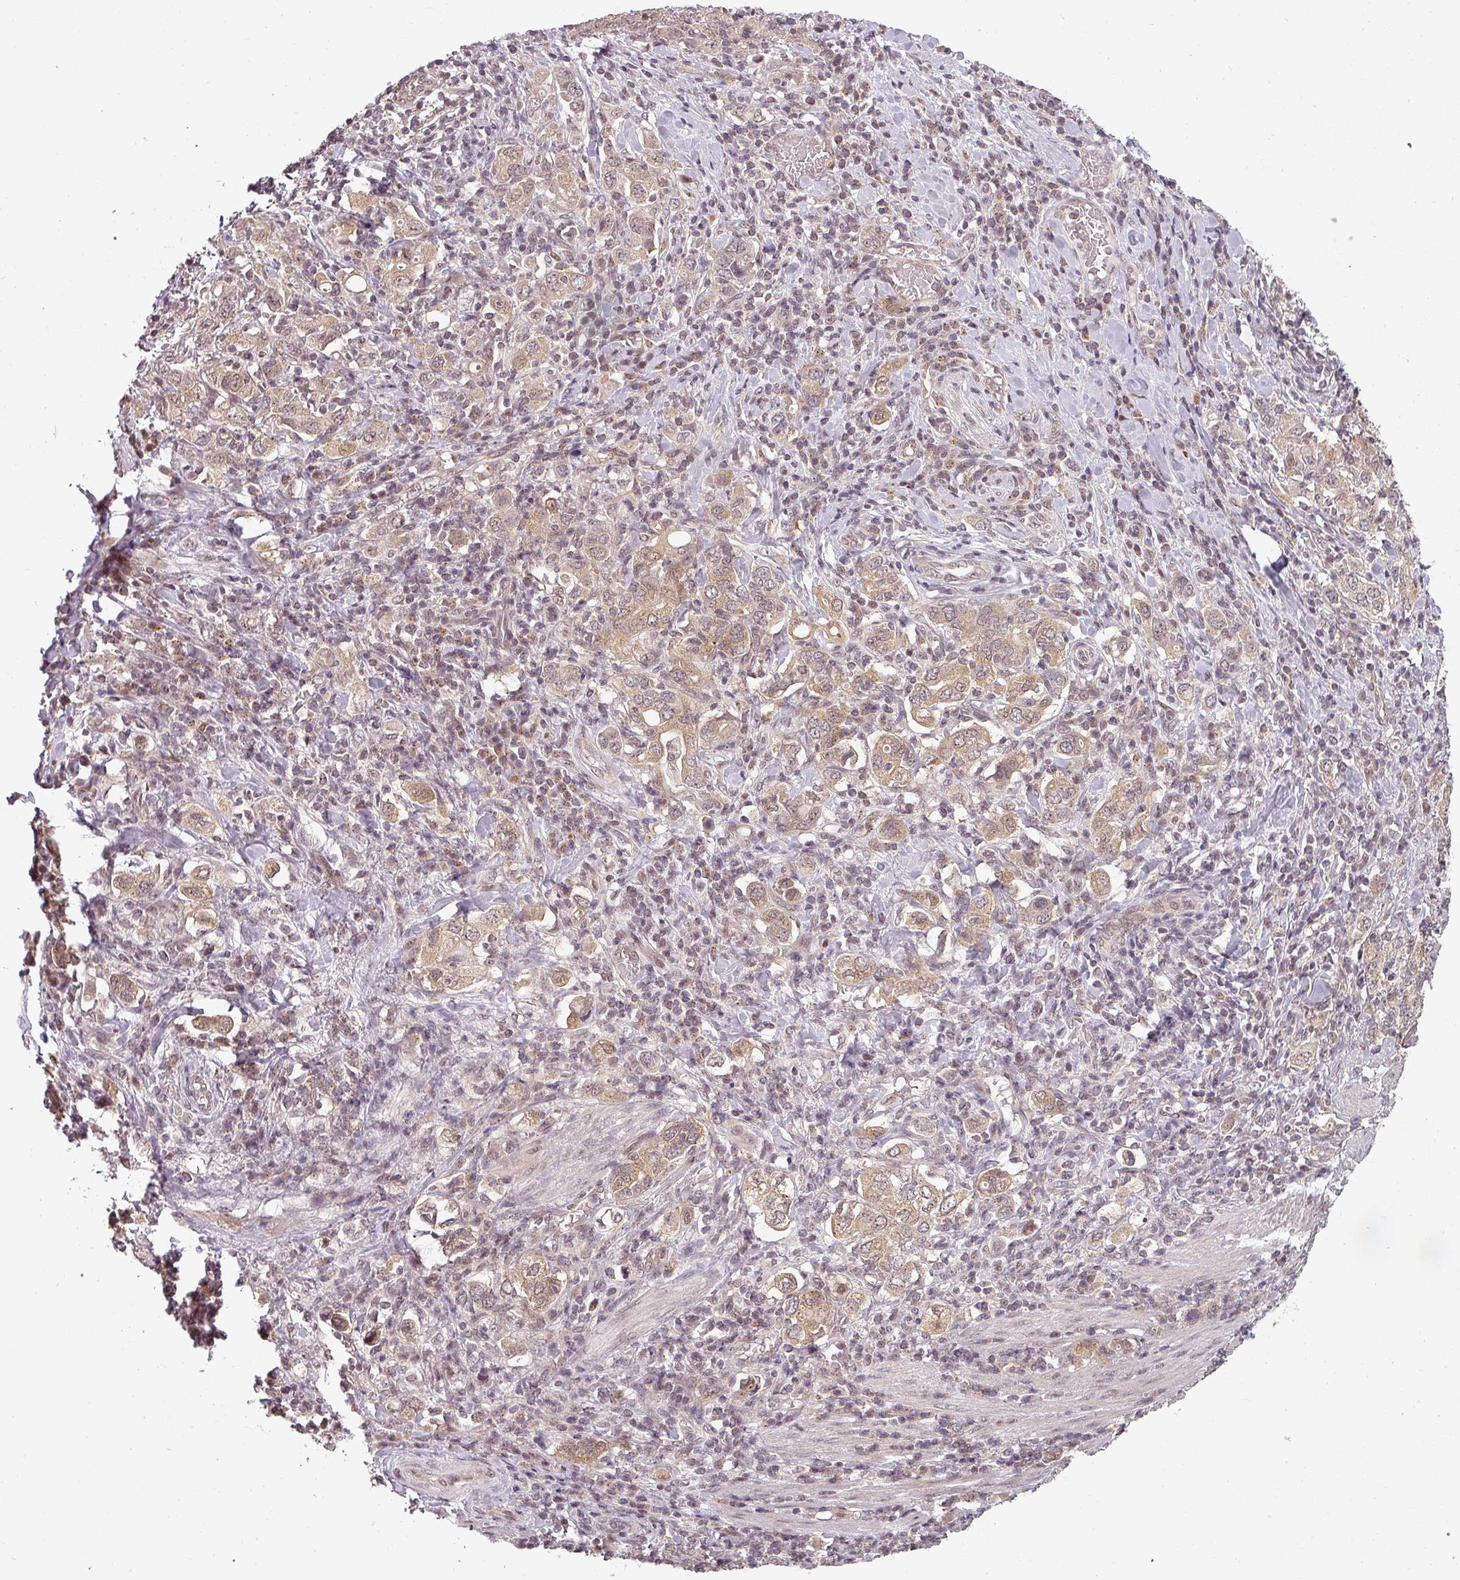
{"staining": {"intensity": "moderate", "quantity": ">75%", "location": "cytoplasmic/membranous"}, "tissue": "stomach cancer", "cell_type": "Tumor cells", "image_type": "cancer", "snomed": [{"axis": "morphology", "description": "Adenocarcinoma, NOS"}, {"axis": "topography", "description": "Stomach, upper"}, {"axis": "topography", "description": "Stomach"}], "caption": "Moderate cytoplasmic/membranous protein expression is appreciated in approximately >75% of tumor cells in stomach cancer (adenocarcinoma).", "gene": "CLIC1", "patient": {"sex": "male", "age": 62}}